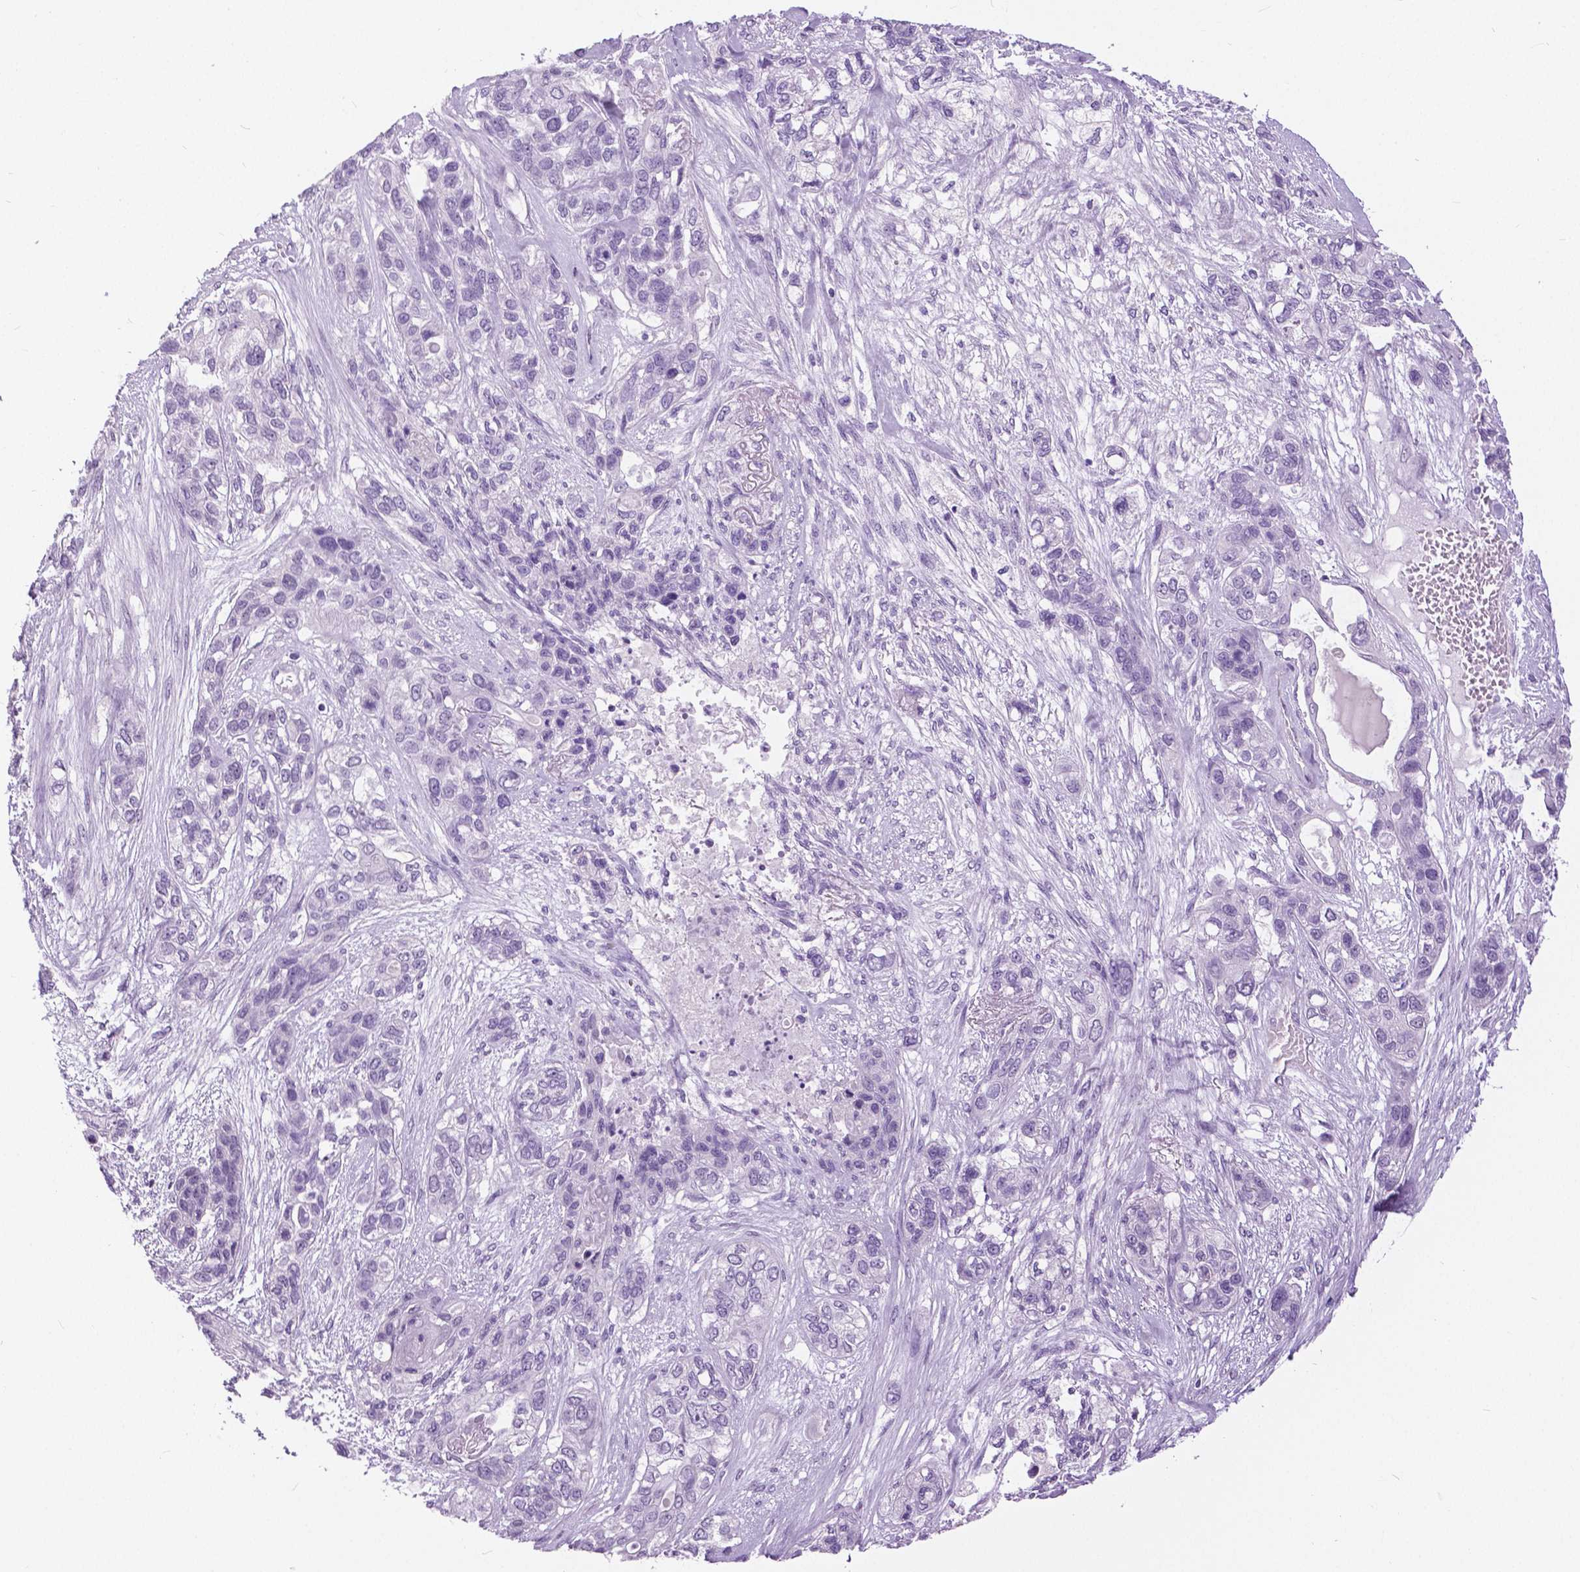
{"staining": {"intensity": "negative", "quantity": "none", "location": "none"}, "tissue": "lung cancer", "cell_type": "Tumor cells", "image_type": "cancer", "snomed": [{"axis": "morphology", "description": "Squamous cell carcinoma, NOS"}, {"axis": "topography", "description": "Lung"}], "caption": "This is an IHC histopathology image of human squamous cell carcinoma (lung). There is no expression in tumor cells.", "gene": "MYOM1", "patient": {"sex": "female", "age": 70}}